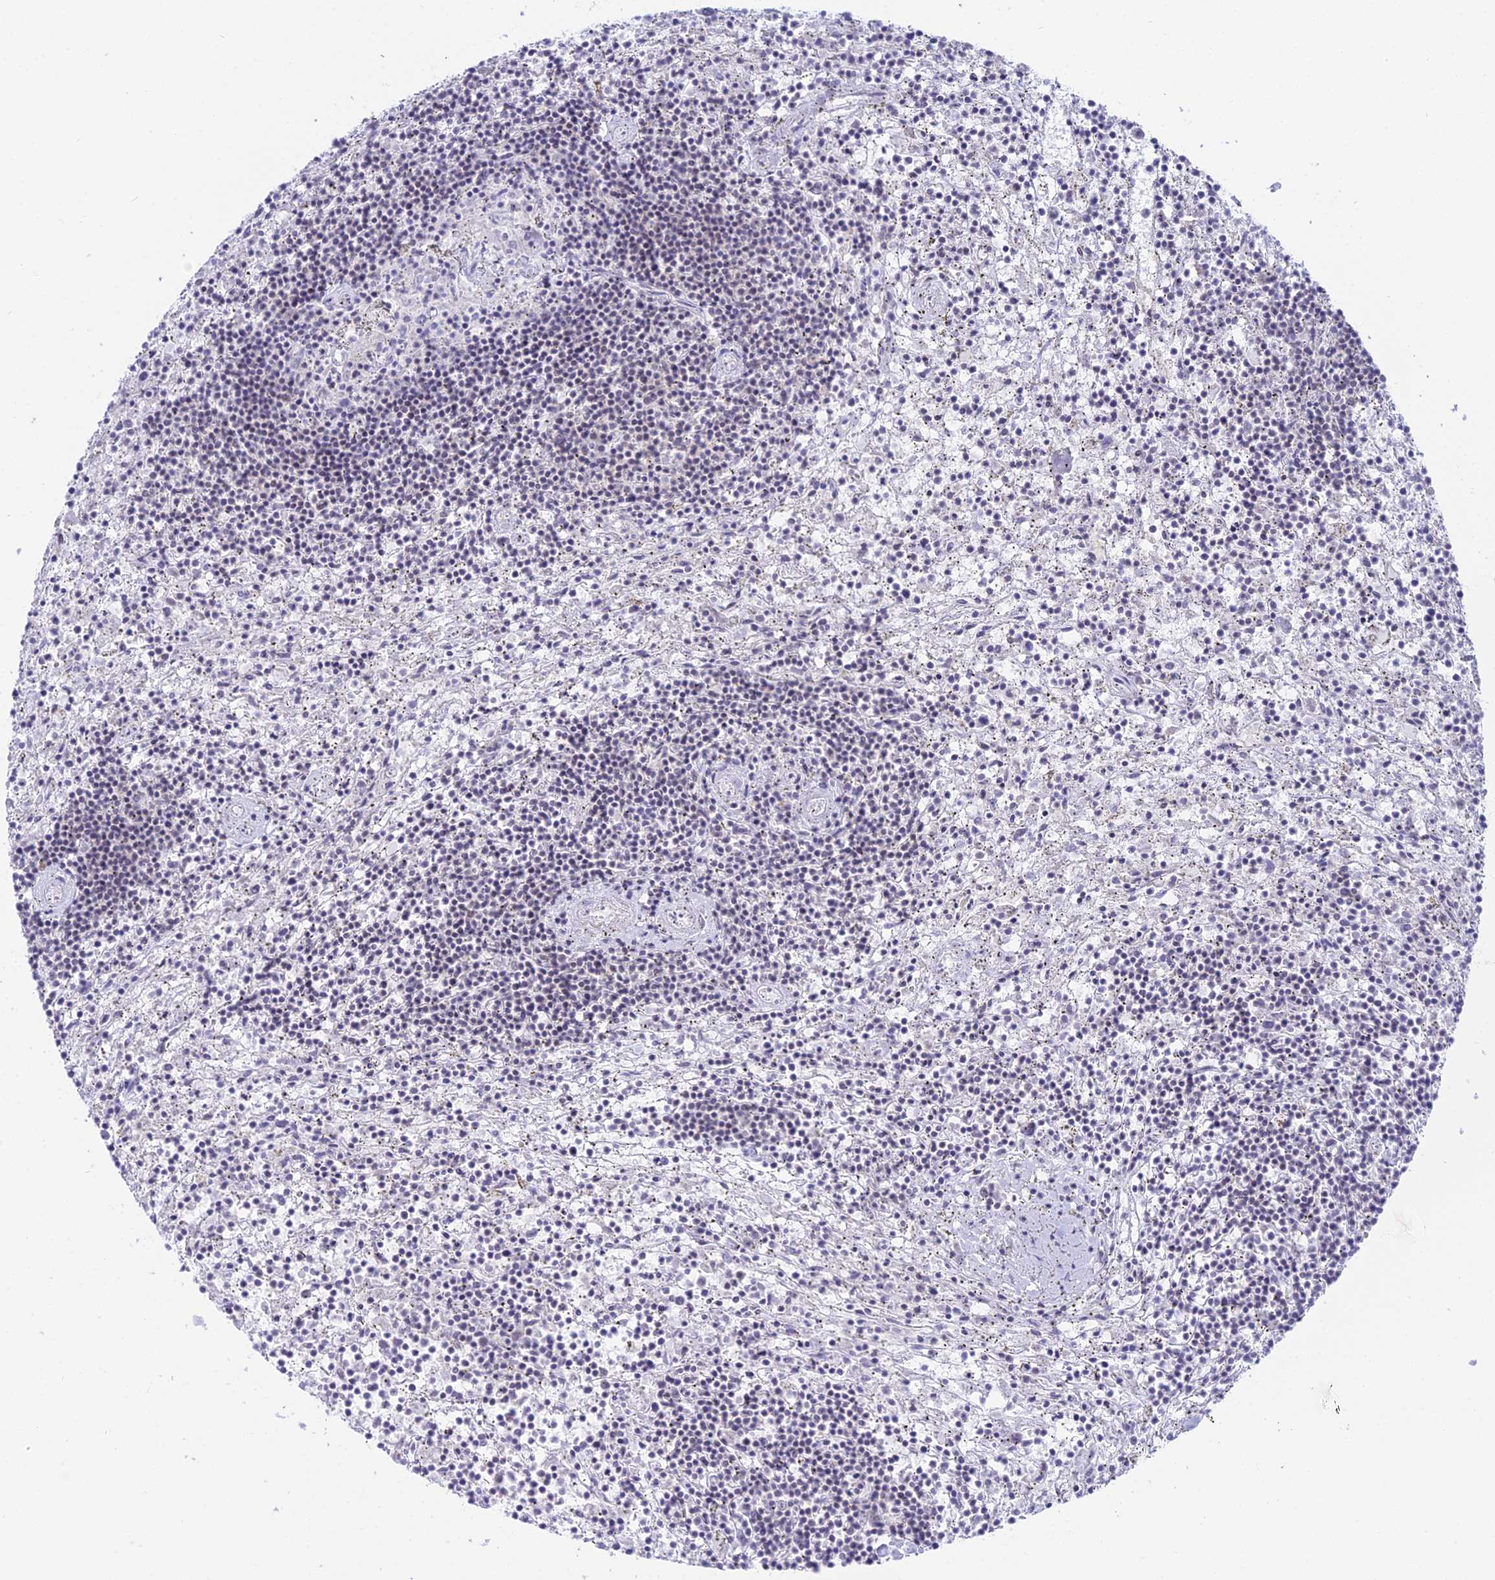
{"staining": {"intensity": "negative", "quantity": "none", "location": "none"}, "tissue": "lymphoma", "cell_type": "Tumor cells", "image_type": "cancer", "snomed": [{"axis": "morphology", "description": "Malignant lymphoma, non-Hodgkin's type, Low grade"}, {"axis": "topography", "description": "Spleen"}], "caption": "Immunohistochemical staining of human lymphoma reveals no significant staining in tumor cells. The staining was performed using DAB to visualize the protein expression in brown, while the nuclei were stained in blue with hematoxylin (Magnification: 20x).", "gene": "RBM12", "patient": {"sex": "male", "age": 76}}